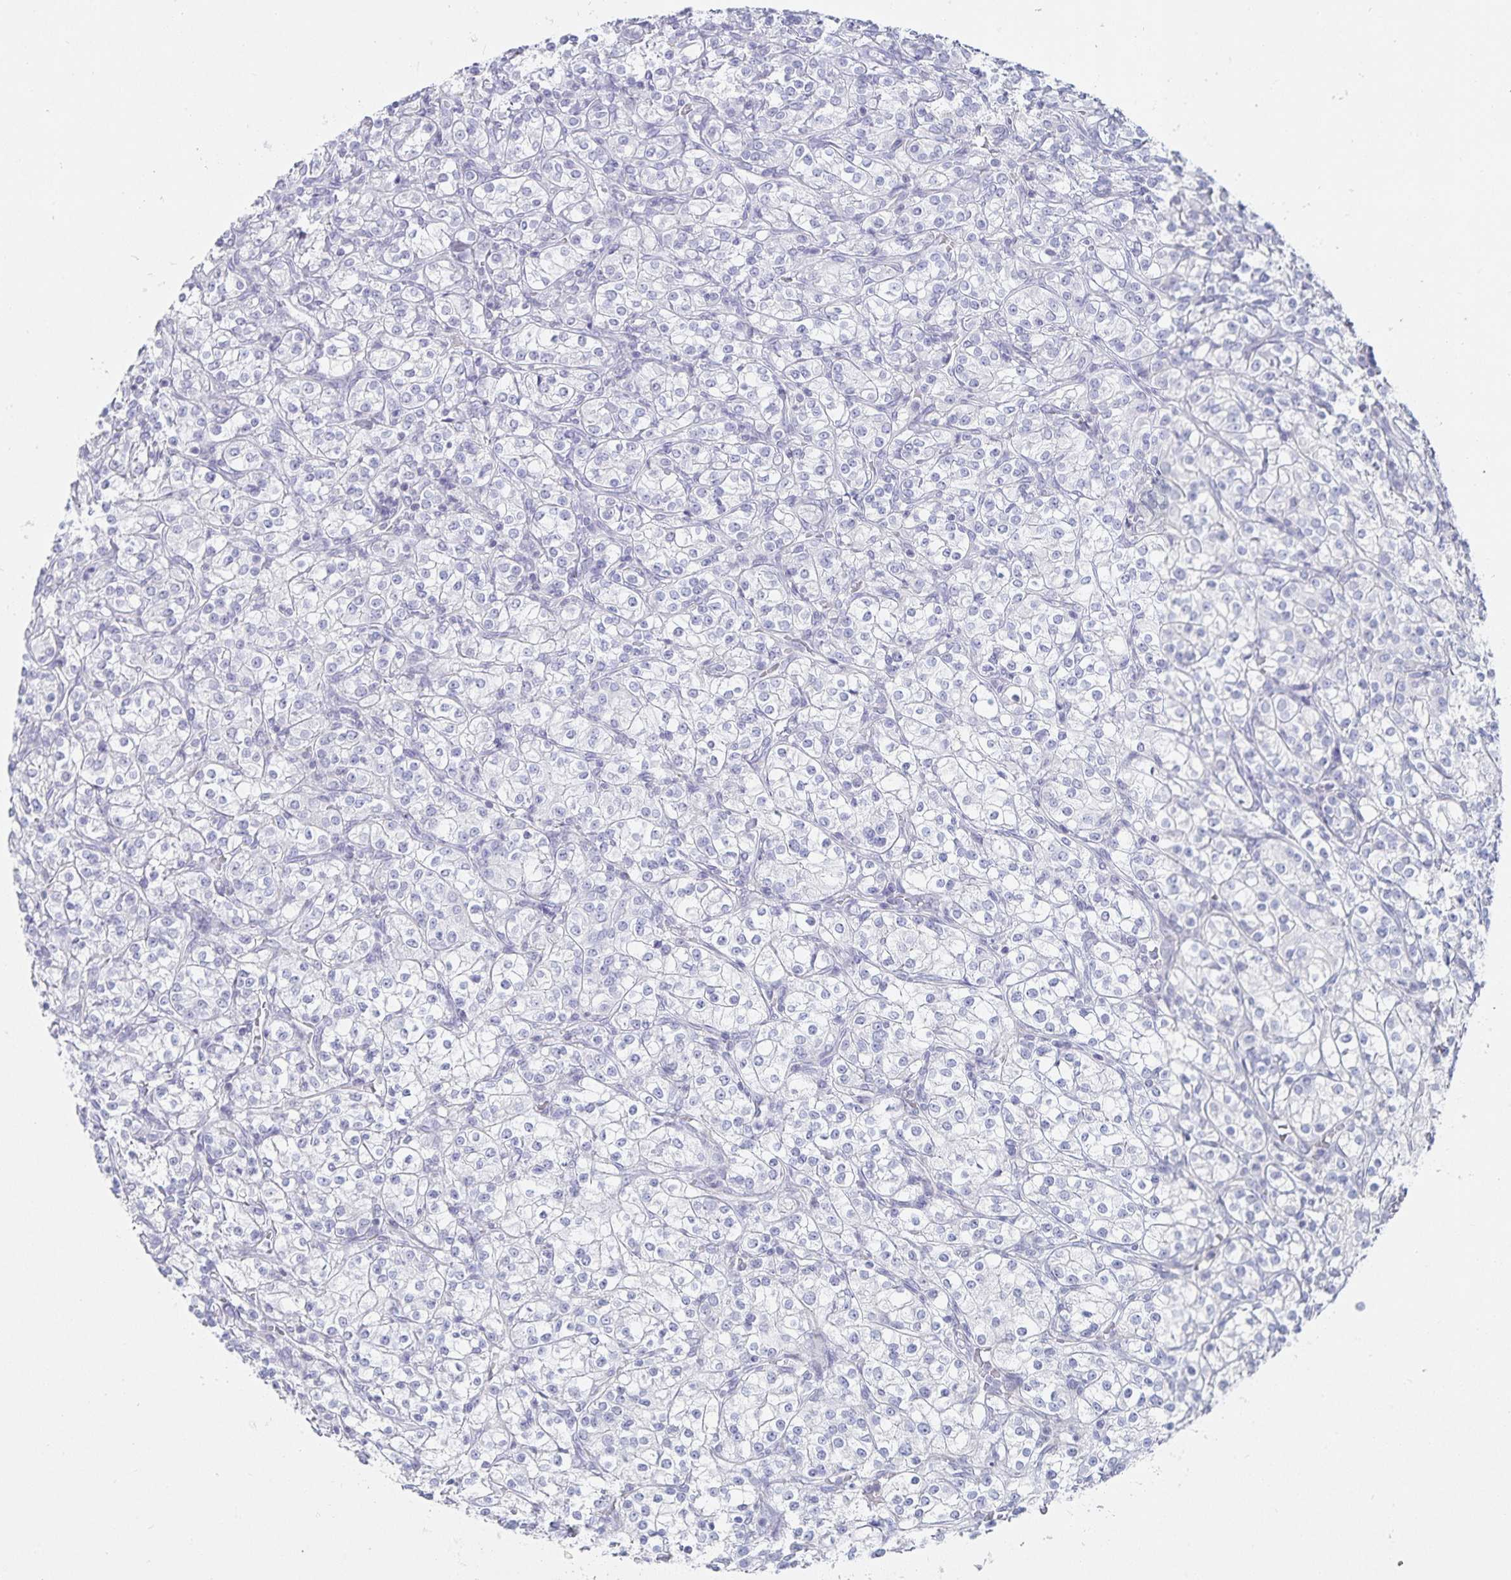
{"staining": {"intensity": "negative", "quantity": "none", "location": "none"}, "tissue": "renal cancer", "cell_type": "Tumor cells", "image_type": "cancer", "snomed": [{"axis": "morphology", "description": "Adenocarcinoma, NOS"}, {"axis": "topography", "description": "Kidney"}], "caption": "The immunohistochemistry (IHC) histopathology image has no significant staining in tumor cells of renal cancer tissue.", "gene": "SFTPA1", "patient": {"sex": "male", "age": 77}}